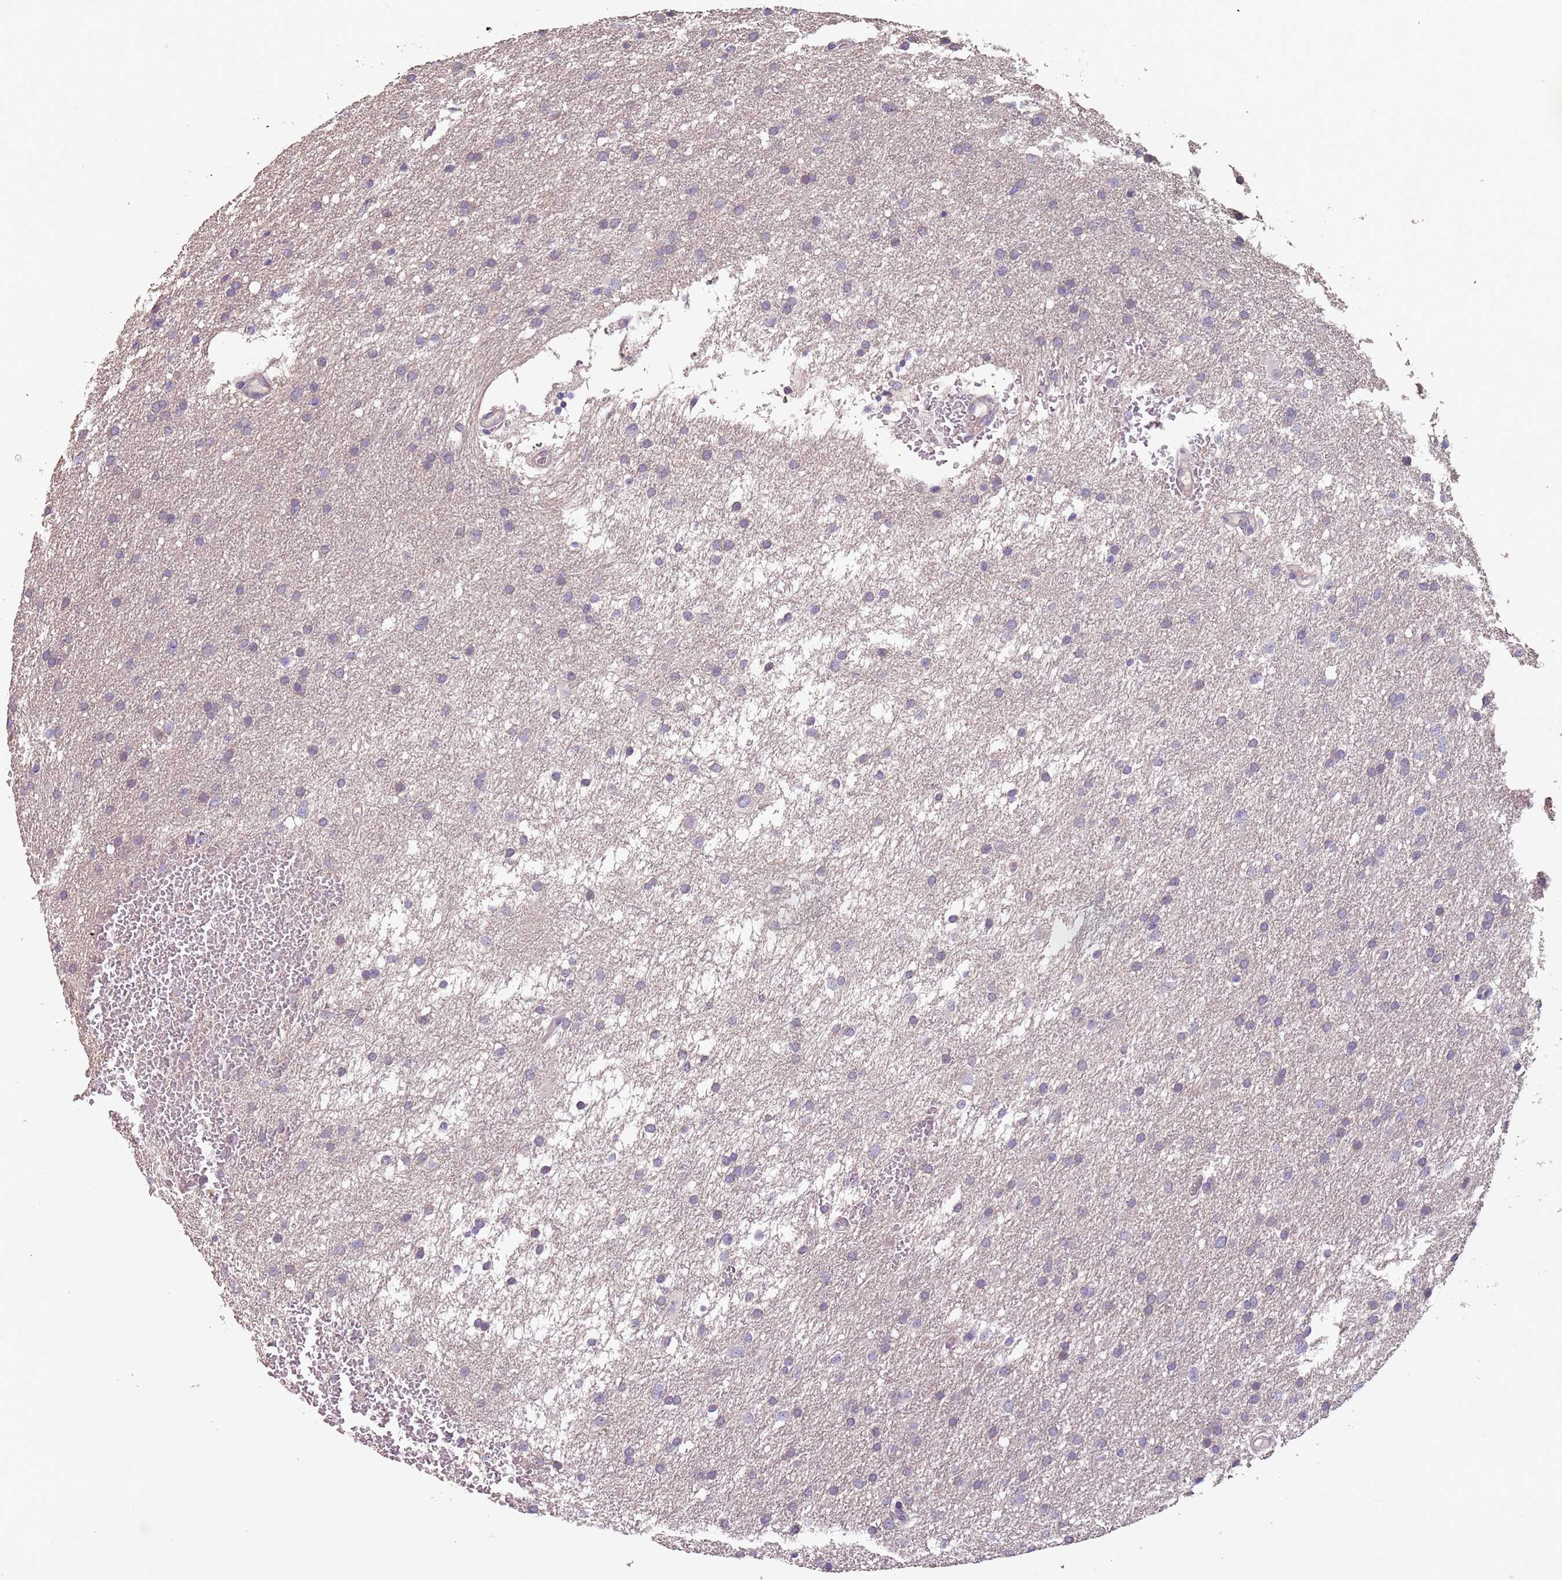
{"staining": {"intensity": "negative", "quantity": "none", "location": "none"}, "tissue": "glioma", "cell_type": "Tumor cells", "image_type": "cancer", "snomed": [{"axis": "morphology", "description": "Glioma, malignant, High grade"}, {"axis": "topography", "description": "Cerebral cortex"}], "caption": "Tumor cells are negative for protein expression in human high-grade glioma (malignant).", "gene": "MBD3L1", "patient": {"sex": "female", "age": 36}}